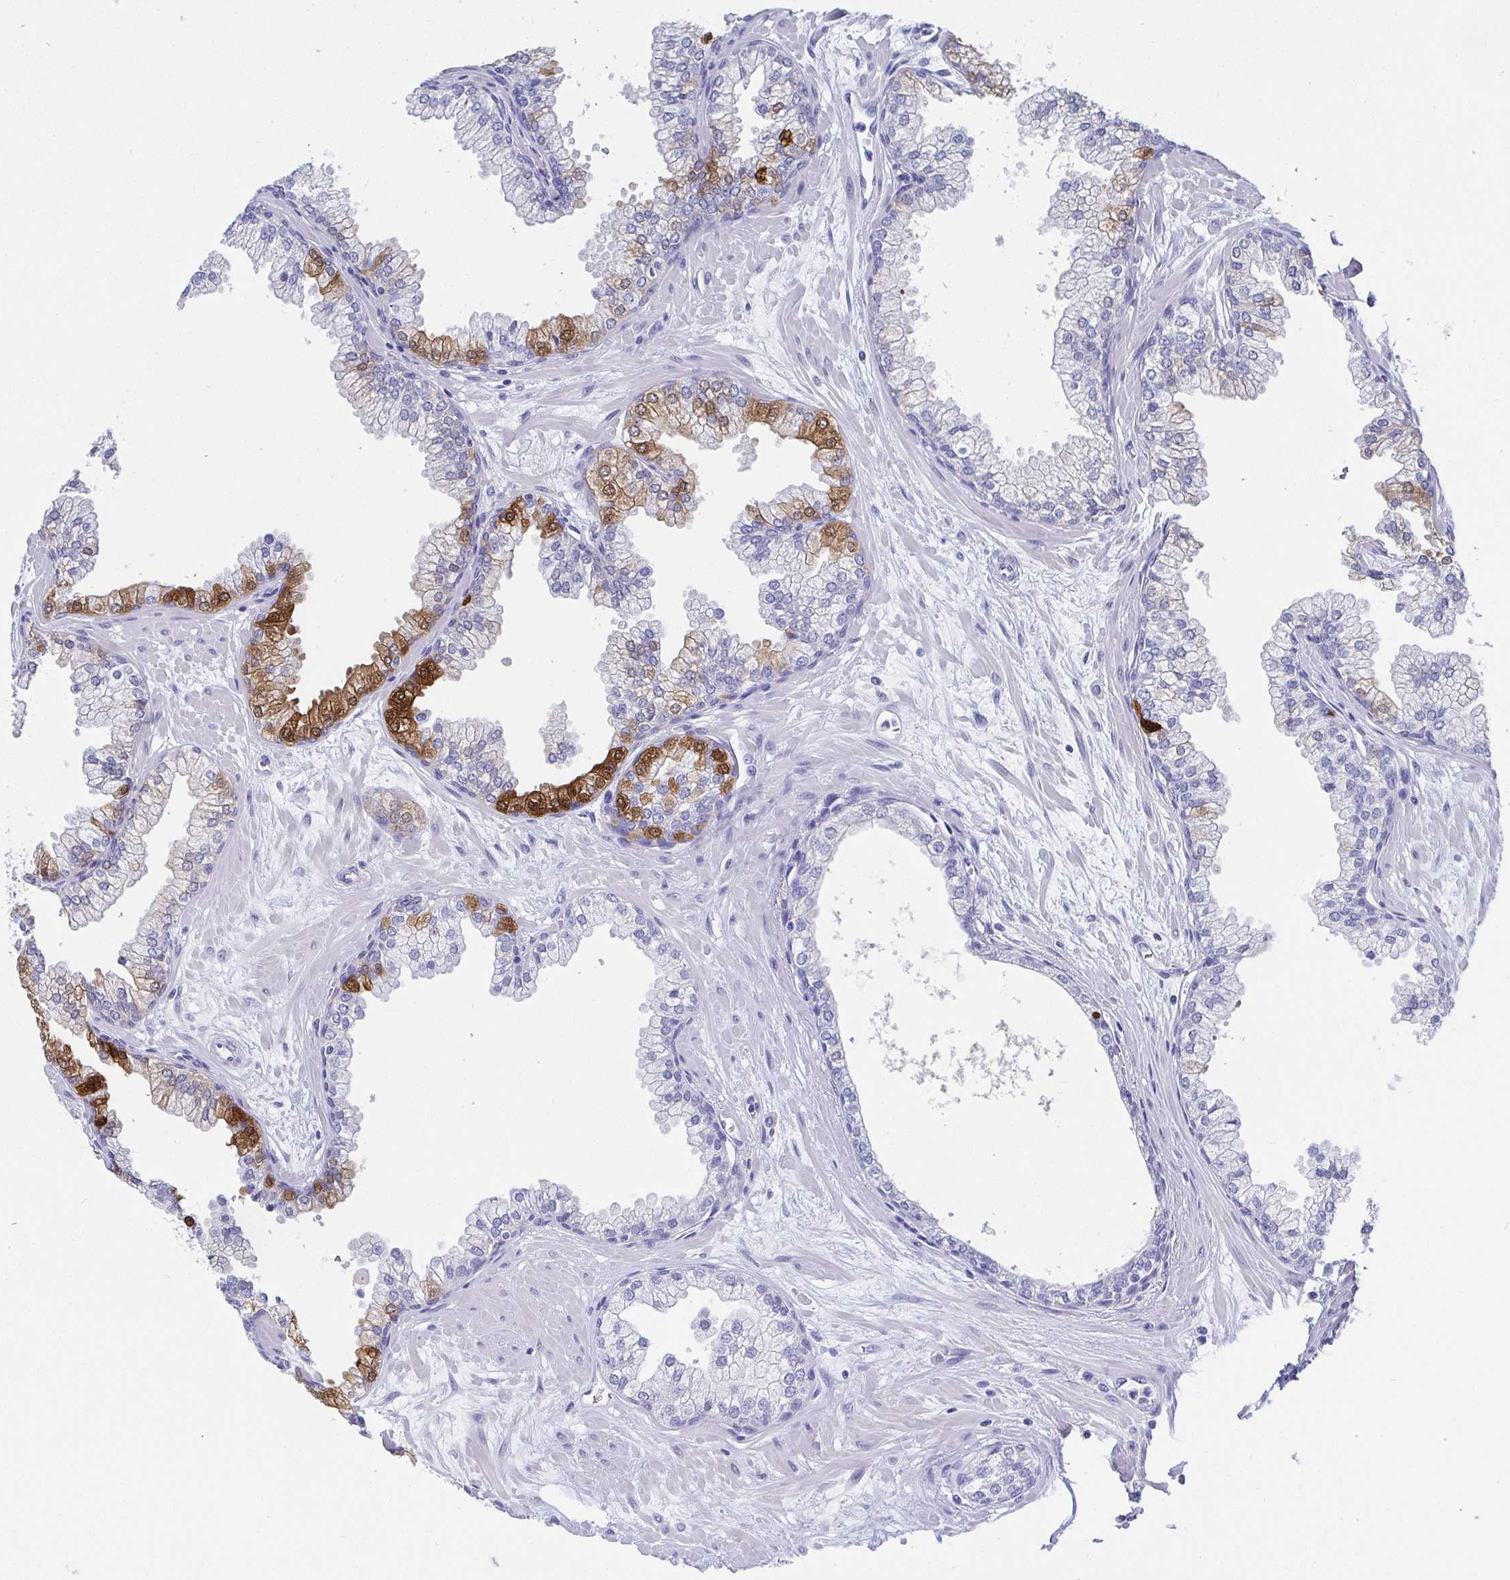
{"staining": {"intensity": "strong", "quantity": "<25%", "location": "cytoplasmic/membranous,nuclear"}, "tissue": "prostate", "cell_type": "Glandular cells", "image_type": "normal", "snomed": [{"axis": "morphology", "description": "Normal tissue, NOS"}, {"axis": "topography", "description": "Prostate"}, {"axis": "topography", "description": "Peripheral nerve tissue"}], "caption": "Human prostate stained with a brown dye reveals strong cytoplasmic/membranous,nuclear positive positivity in approximately <25% of glandular cells.", "gene": "SCGN", "patient": {"sex": "male", "age": 61}}